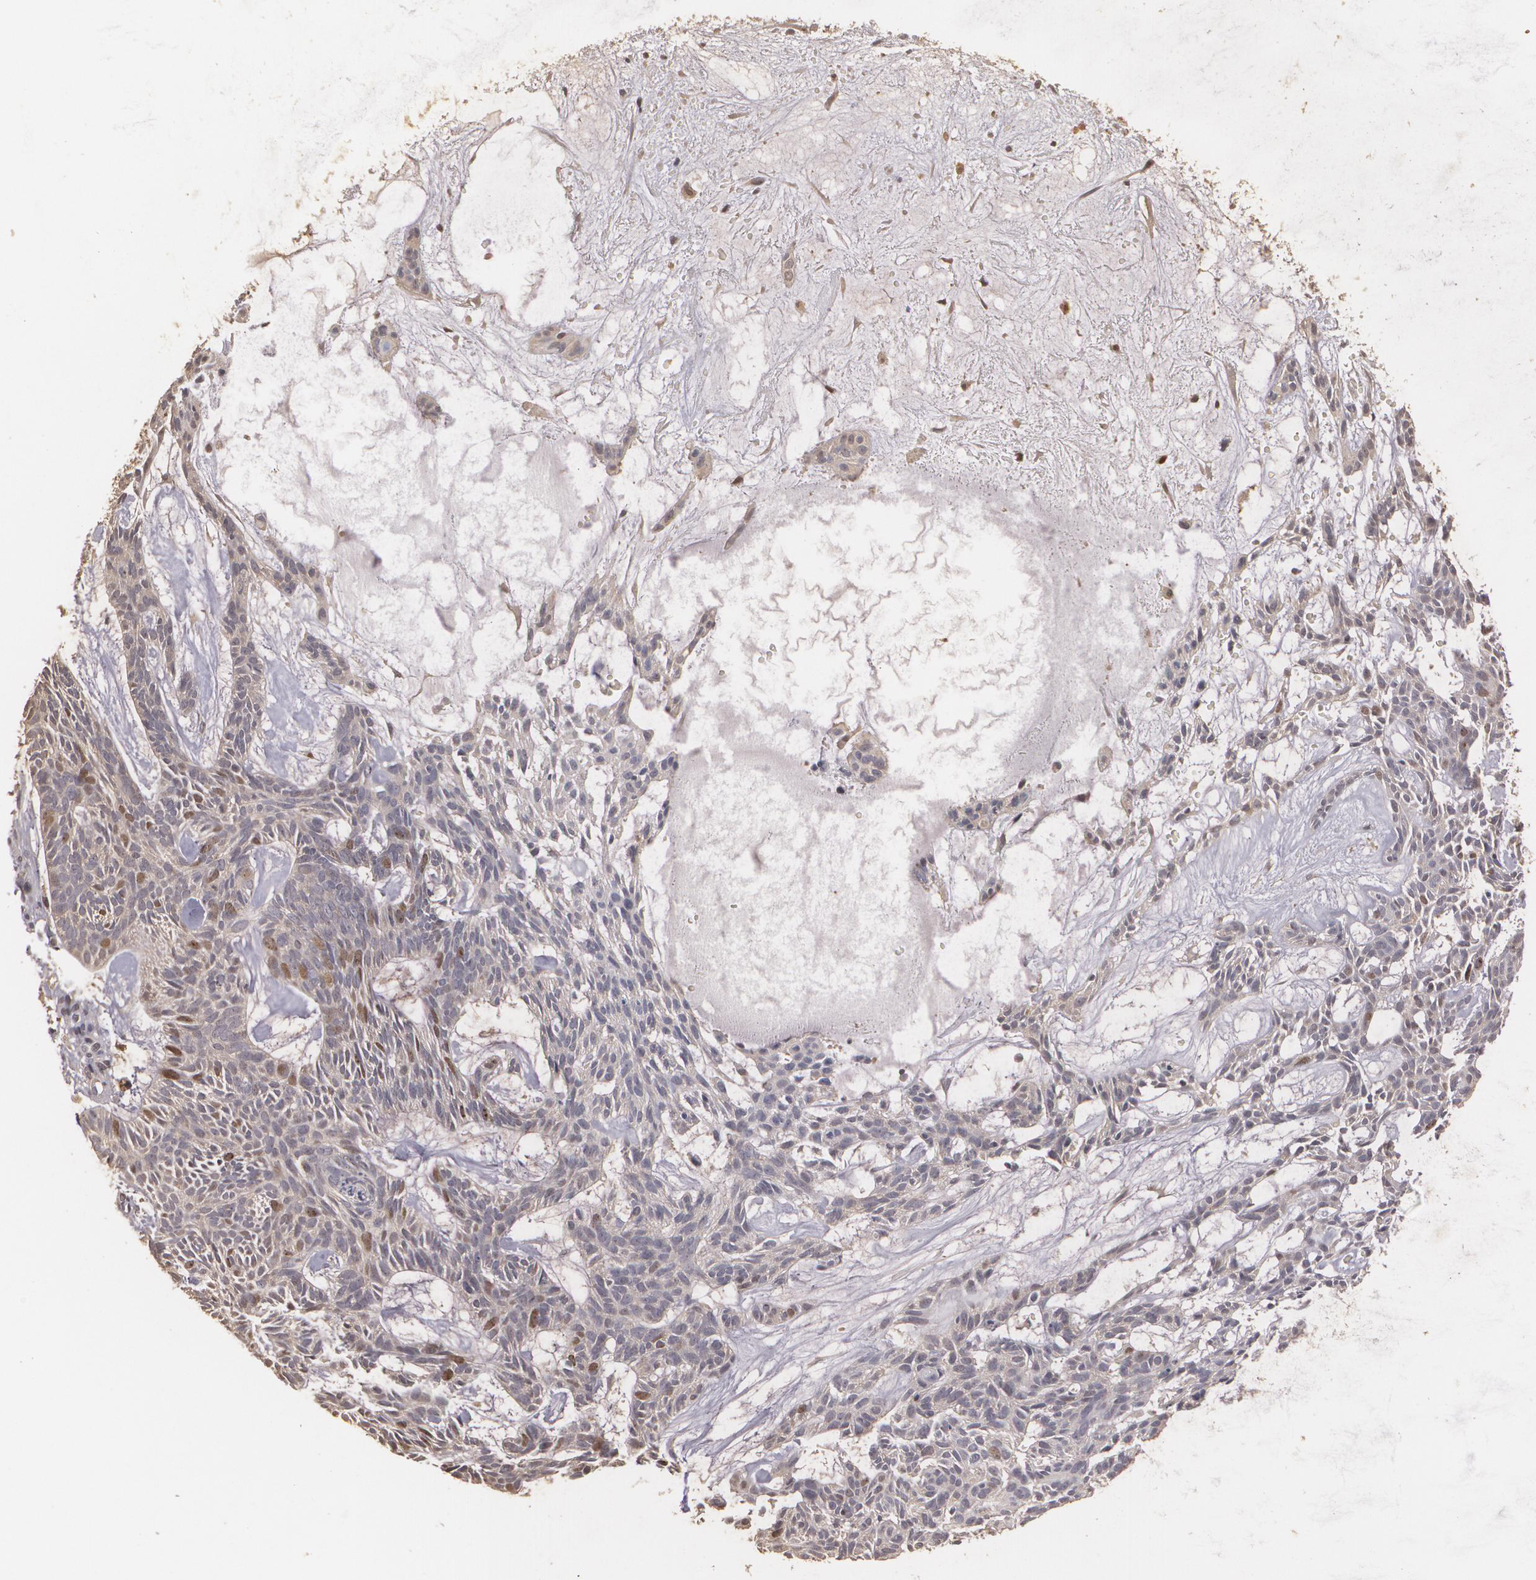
{"staining": {"intensity": "moderate", "quantity": "25%-75%", "location": "cytoplasmic/membranous,nuclear"}, "tissue": "skin cancer", "cell_type": "Tumor cells", "image_type": "cancer", "snomed": [{"axis": "morphology", "description": "Basal cell carcinoma"}, {"axis": "topography", "description": "Skin"}], "caption": "The image displays immunohistochemical staining of skin cancer (basal cell carcinoma). There is moderate cytoplasmic/membranous and nuclear staining is appreciated in approximately 25%-75% of tumor cells.", "gene": "BRCA1", "patient": {"sex": "male", "age": 75}}